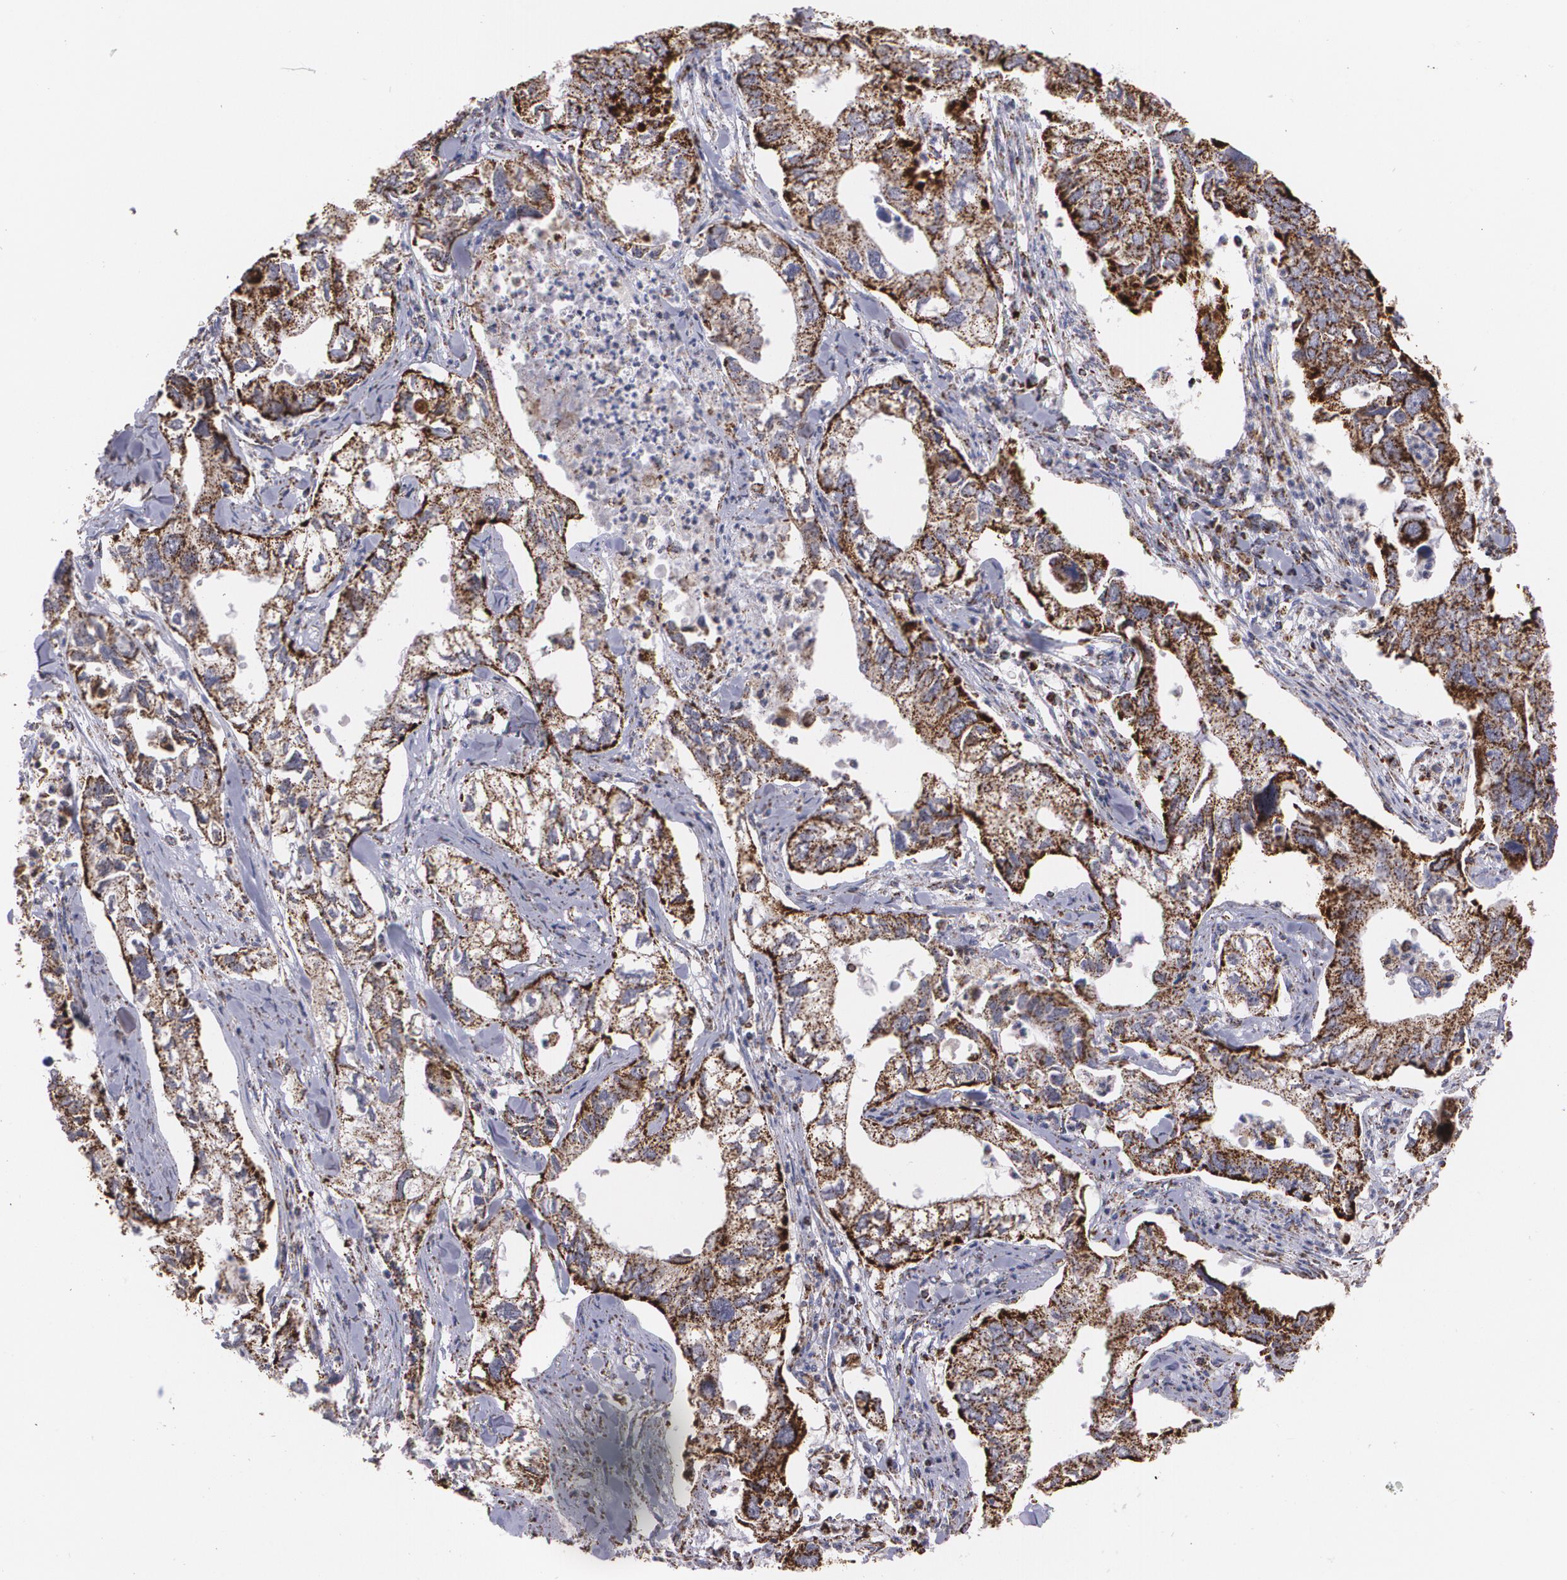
{"staining": {"intensity": "strong", "quantity": ">75%", "location": "cytoplasmic/membranous"}, "tissue": "lung cancer", "cell_type": "Tumor cells", "image_type": "cancer", "snomed": [{"axis": "morphology", "description": "Adenocarcinoma, NOS"}, {"axis": "topography", "description": "Lung"}], "caption": "Strong cytoplasmic/membranous staining is seen in about >75% of tumor cells in lung adenocarcinoma. (Brightfield microscopy of DAB IHC at high magnification).", "gene": "HSPD1", "patient": {"sex": "male", "age": 48}}